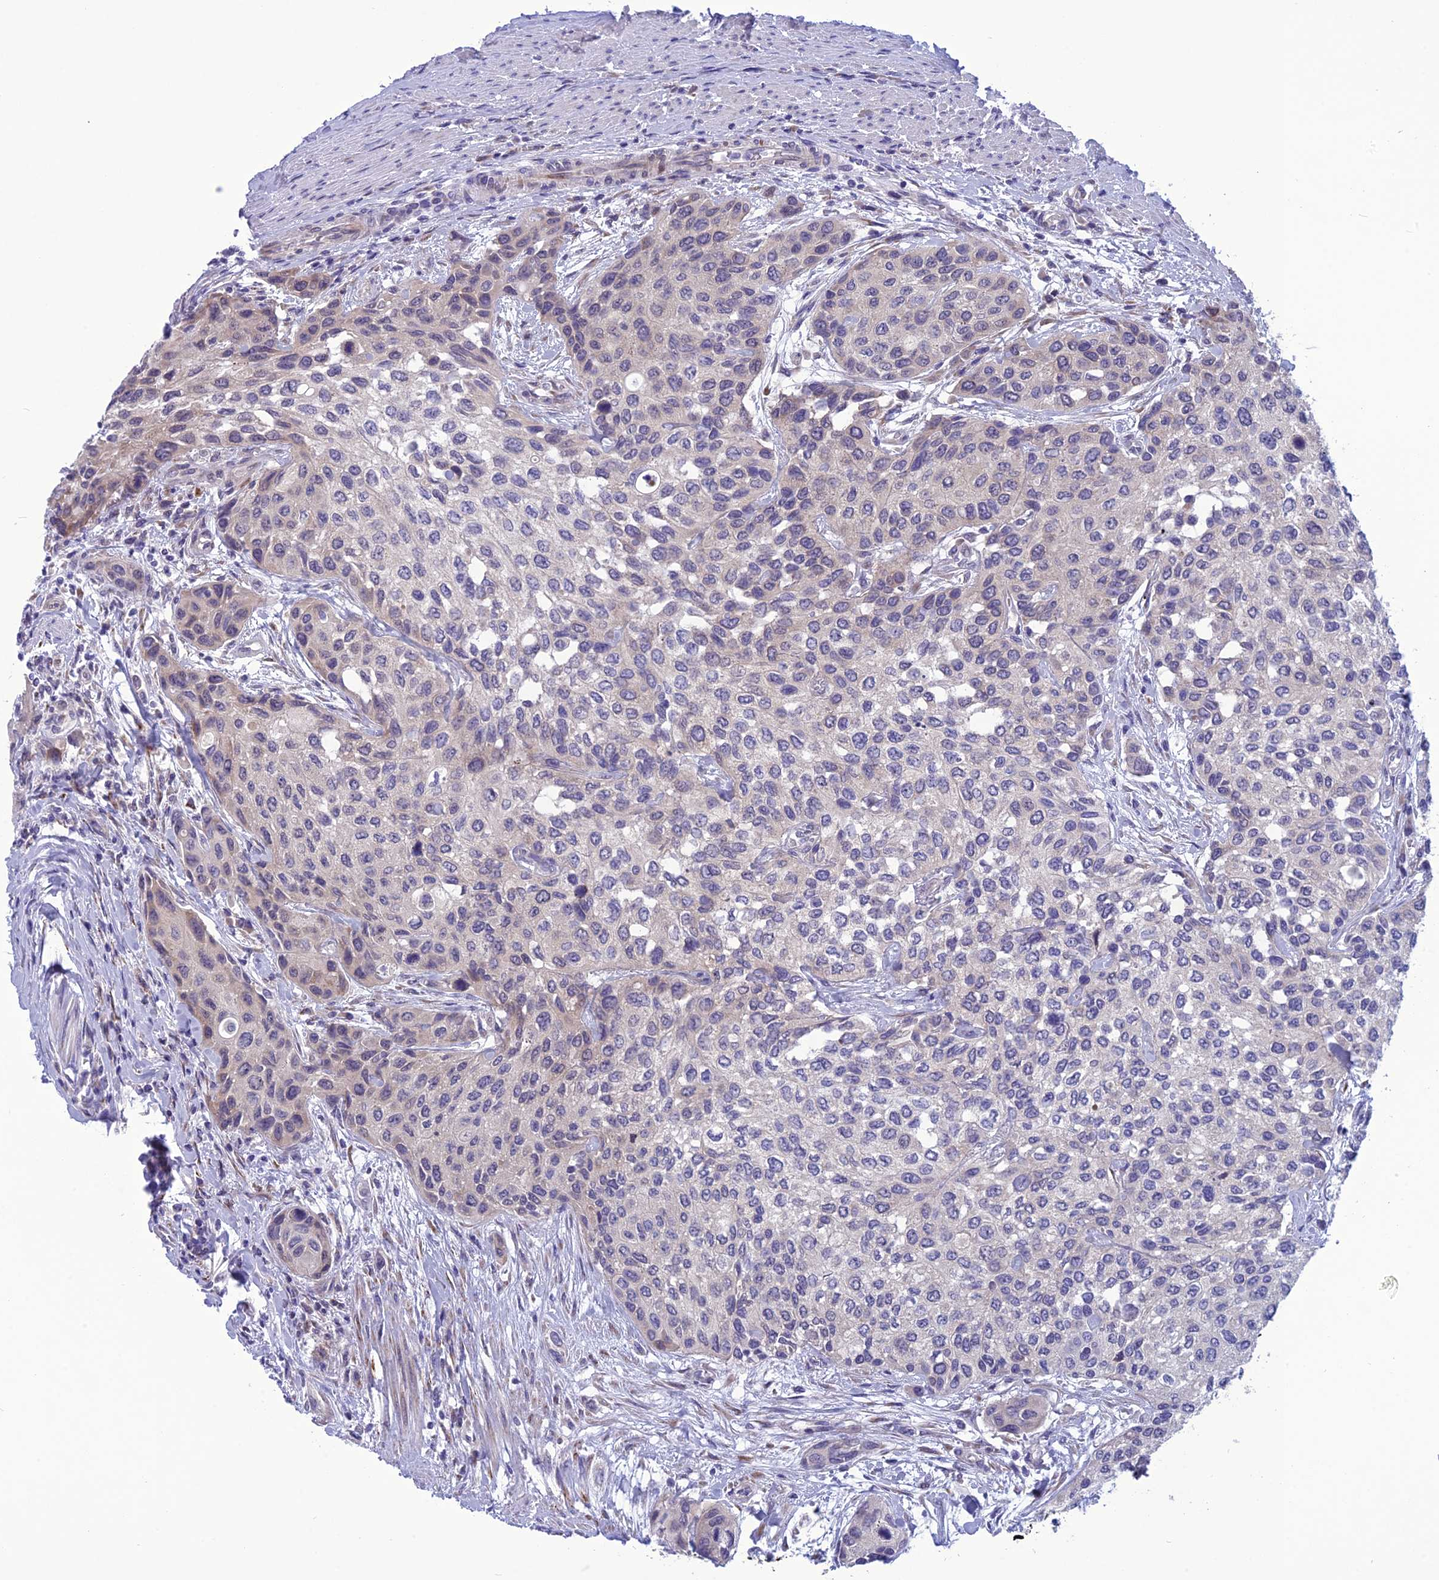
{"staining": {"intensity": "negative", "quantity": "none", "location": "none"}, "tissue": "urothelial cancer", "cell_type": "Tumor cells", "image_type": "cancer", "snomed": [{"axis": "morphology", "description": "Normal tissue, NOS"}, {"axis": "morphology", "description": "Urothelial carcinoma, High grade"}, {"axis": "topography", "description": "Vascular tissue"}, {"axis": "topography", "description": "Urinary bladder"}], "caption": "IHC photomicrograph of neoplastic tissue: high-grade urothelial carcinoma stained with DAB (3,3'-diaminobenzidine) displays no significant protein expression in tumor cells. The staining is performed using DAB brown chromogen with nuclei counter-stained in using hematoxylin.", "gene": "PSMF1", "patient": {"sex": "female", "age": 56}}